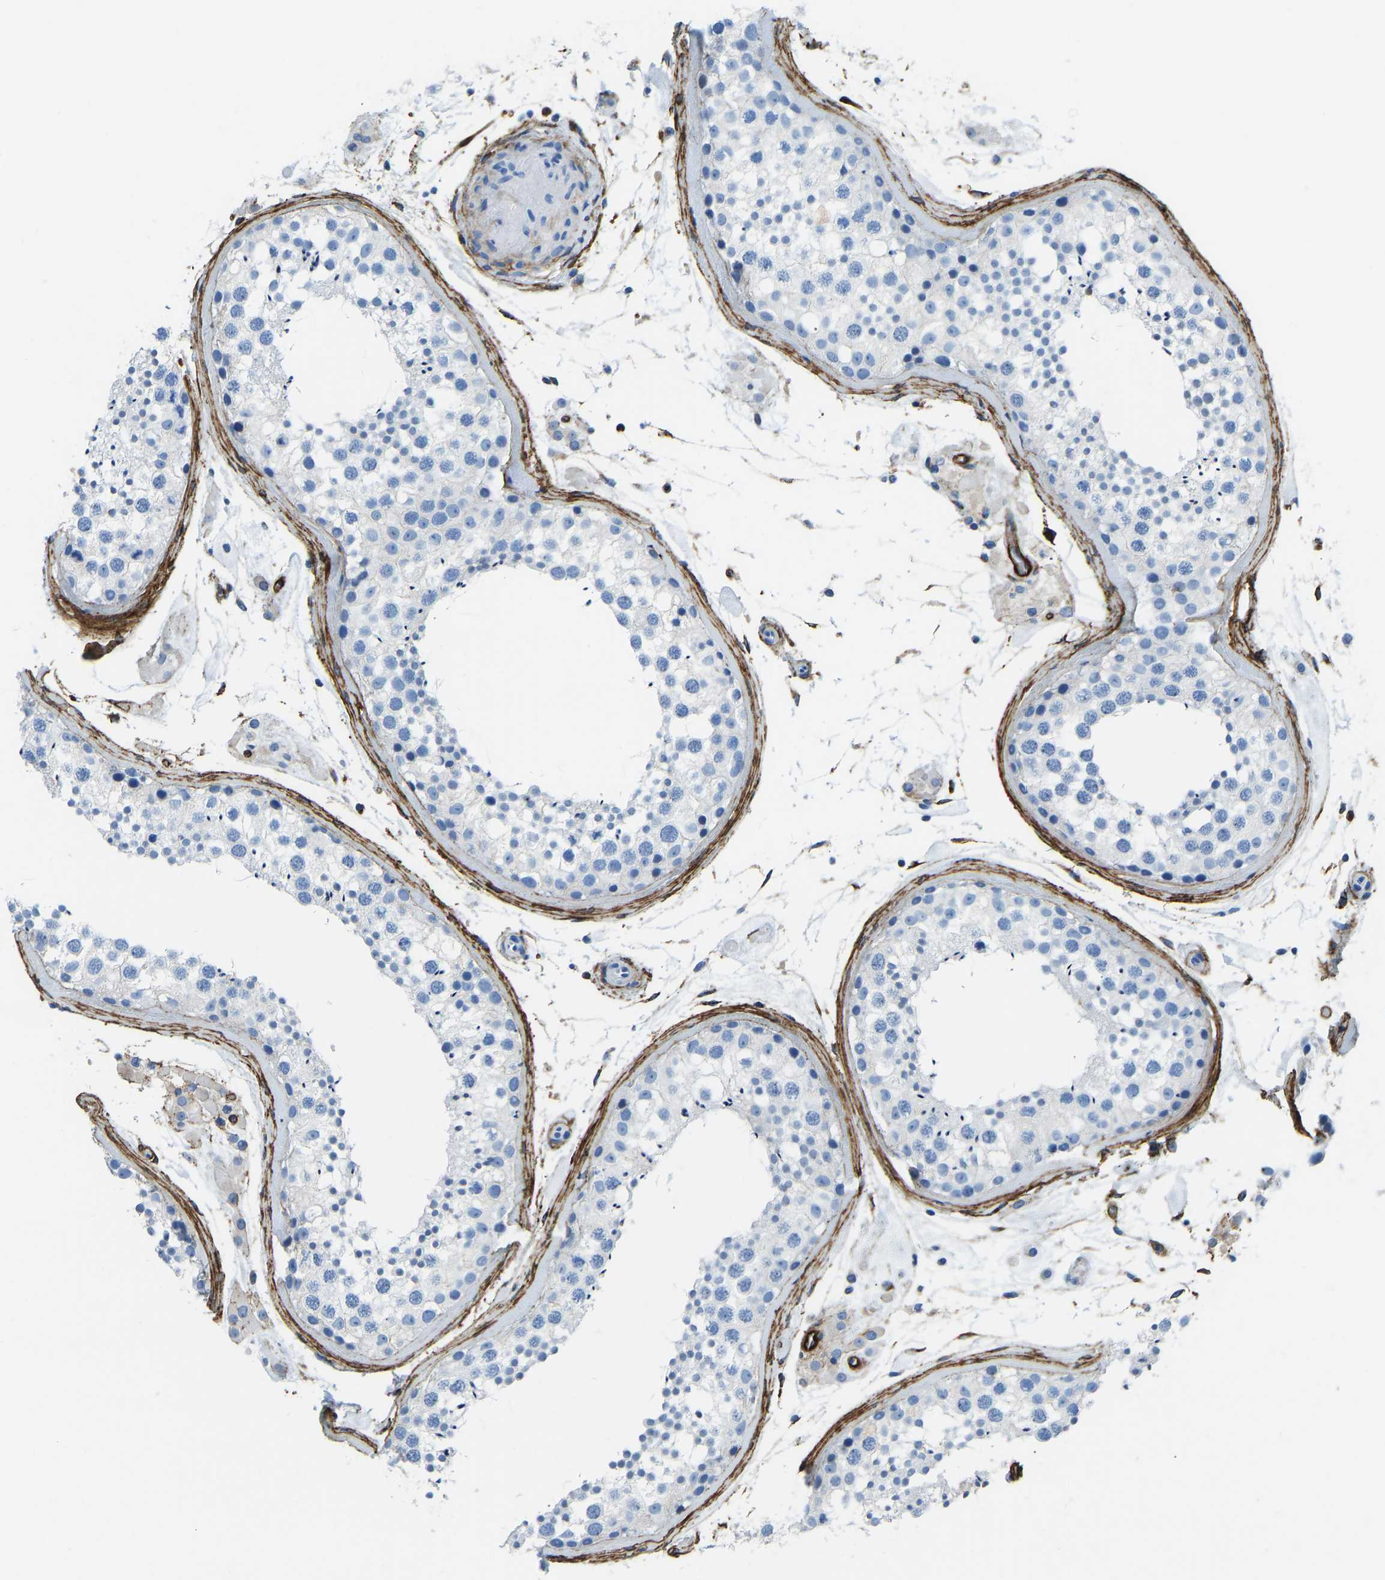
{"staining": {"intensity": "negative", "quantity": "none", "location": "none"}, "tissue": "testis", "cell_type": "Cells in seminiferous ducts", "image_type": "normal", "snomed": [{"axis": "morphology", "description": "Normal tissue, NOS"}, {"axis": "topography", "description": "Testis"}], "caption": "IHC of benign testis displays no staining in cells in seminiferous ducts. The staining is performed using DAB brown chromogen with nuclei counter-stained in using hematoxylin.", "gene": "COL15A1", "patient": {"sex": "male", "age": 46}}